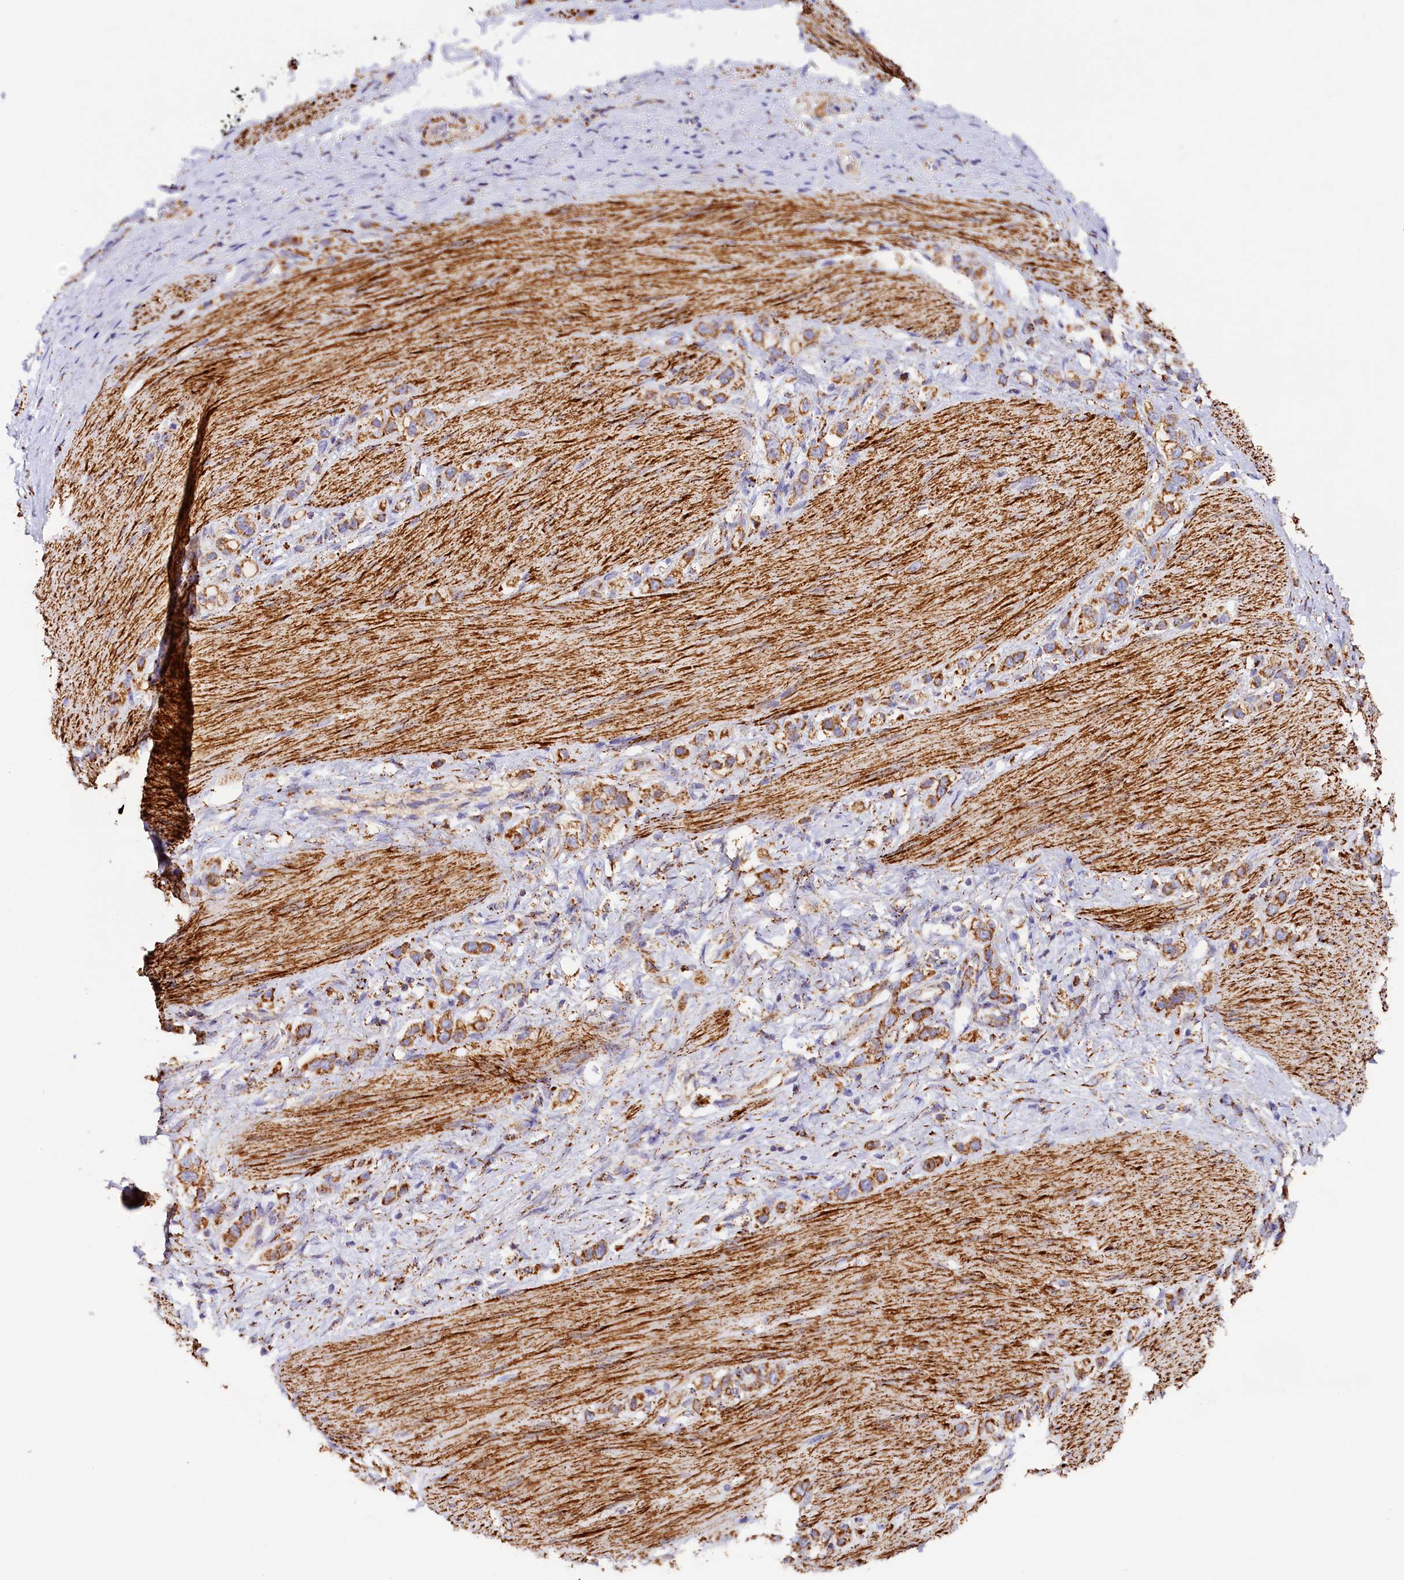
{"staining": {"intensity": "strong", "quantity": ">75%", "location": "cytoplasmic/membranous"}, "tissue": "stomach cancer", "cell_type": "Tumor cells", "image_type": "cancer", "snomed": [{"axis": "morphology", "description": "Adenocarcinoma, NOS"}, {"axis": "topography", "description": "Stomach"}], "caption": "IHC (DAB) staining of stomach cancer (adenocarcinoma) shows strong cytoplasmic/membranous protein expression in approximately >75% of tumor cells.", "gene": "AKTIP", "patient": {"sex": "female", "age": 65}}